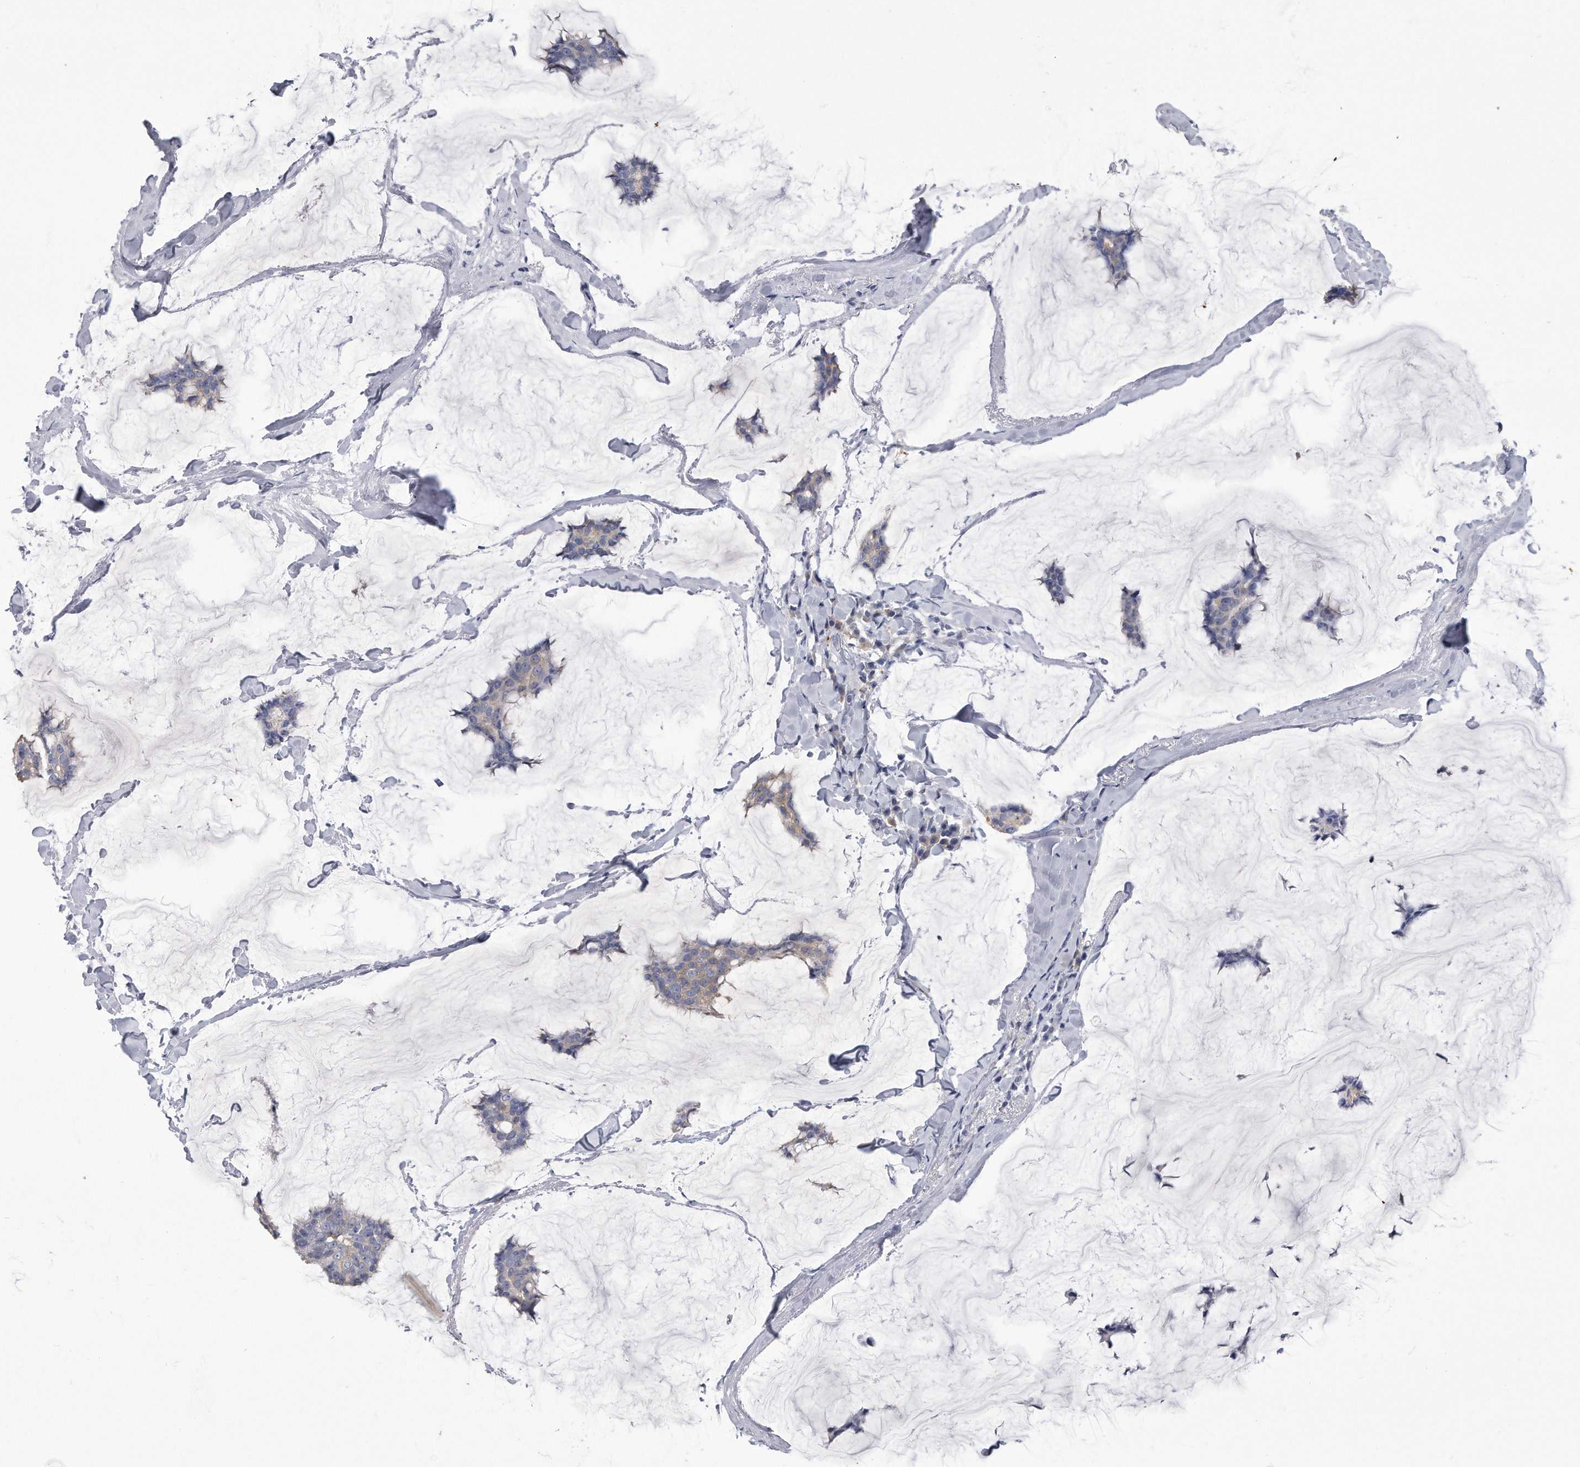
{"staining": {"intensity": "negative", "quantity": "none", "location": "none"}, "tissue": "breast cancer", "cell_type": "Tumor cells", "image_type": "cancer", "snomed": [{"axis": "morphology", "description": "Duct carcinoma"}, {"axis": "topography", "description": "Breast"}], "caption": "A micrograph of invasive ductal carcinoma (breast) stained for a protein exhibits no brown staining in tumor cells.", "gene": "PYGB", "patient": {"sex": "female", "age": 93}}